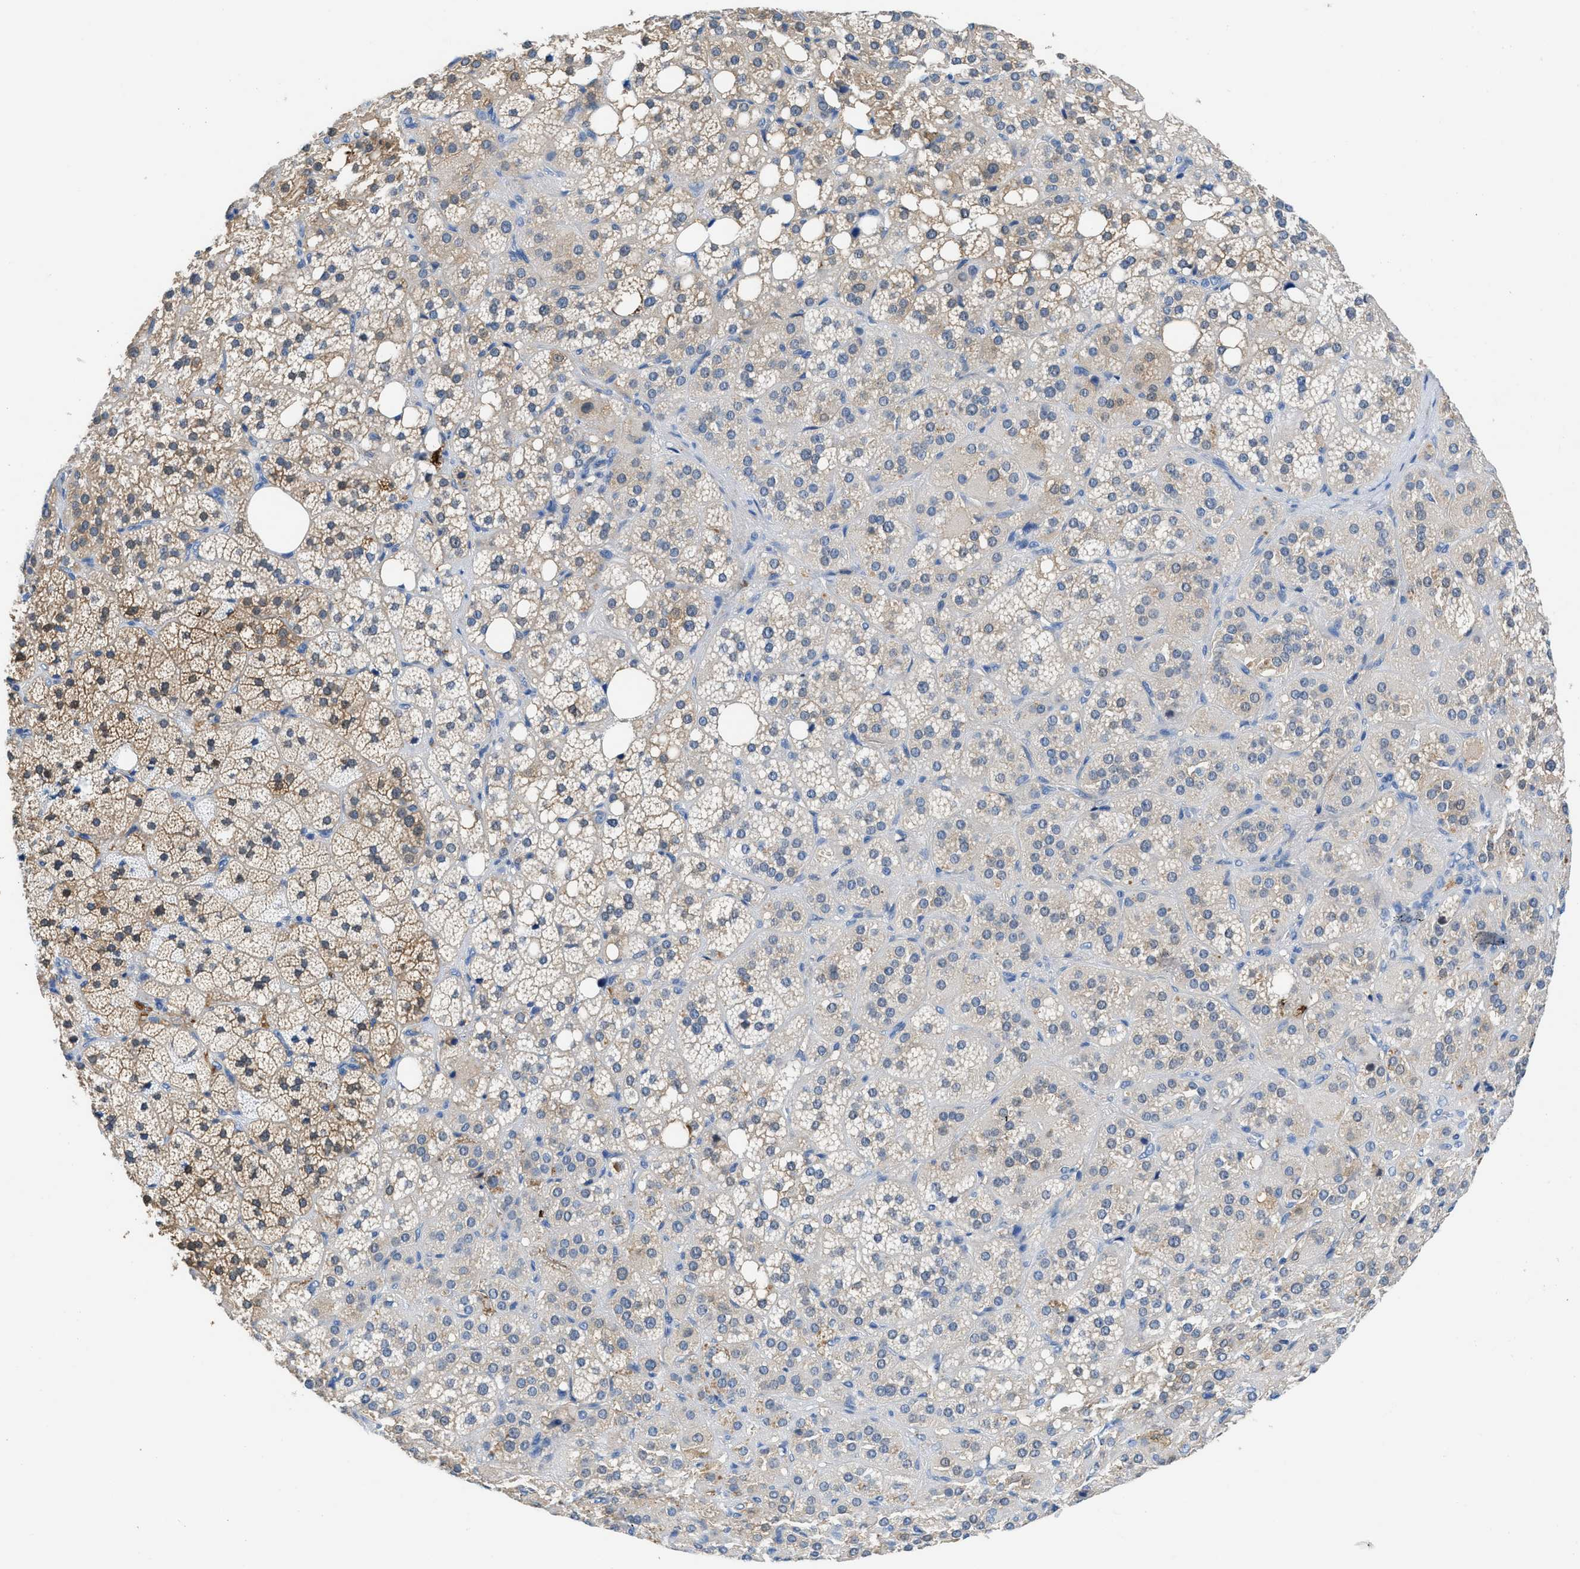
{"staining": {"intensity": "moderate", "quantity": "25%-75%", "location": "cytoplasmic/membranous"}, "tissue": "adrenal gland", "cell_type": "Glandular cells", "image_type": "normal", "snomed": [{"axis": "morphology", "description": "Normal tissue, NOS"}, {"axis": "topography", "description": "Adrenal gland"}], "caption": "Protein staining demonstrates moderate cytoplasmic/membranous staining in about 25%-75% of glandular cells in unremarkable adrenal gland. Nuclei are stained in blue.", "gene": "SLC10A6", "patient": {"sex": "female", "age": 59}}